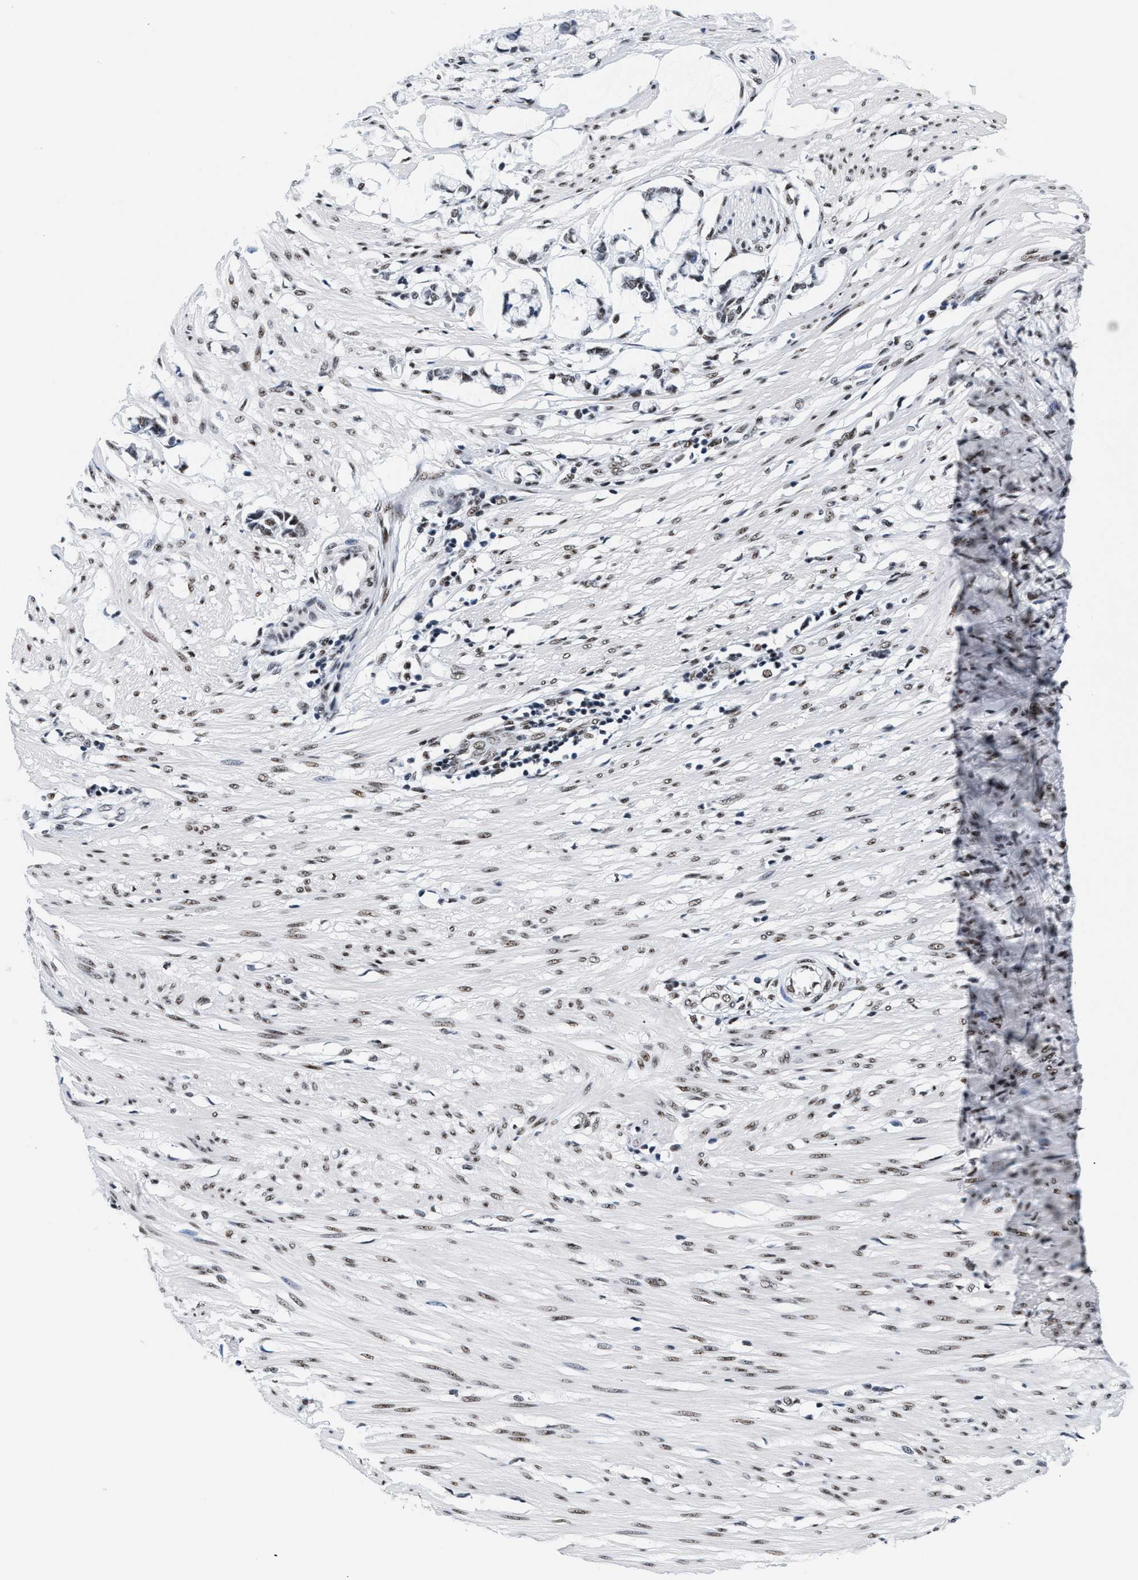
{"staining": {"intensity": "moderate", "quantity": ">75%", "location": "nuclear"}, "tissue": "smooth muscle", "cell_type": "Smooth muscle cells", "image_type": "normal", "snomed": [{"axis": "morphology", "description": "Normal tissue, NOS"}, {"axis": "morphology", "description": "Adenocarcinoma, NOS"}, {"axis": "topography", "description": "Smooth muscle"}, {"axis": "topography", "description": "Colon"}], "caption": "Smooth muscle cells demonstrate medium levels of moderate nuclear positivity in about >75% of cells in unremarkable human smooth muscle.", "gene": "RAD50", "patient": {"sex": "male", "age": 14}}